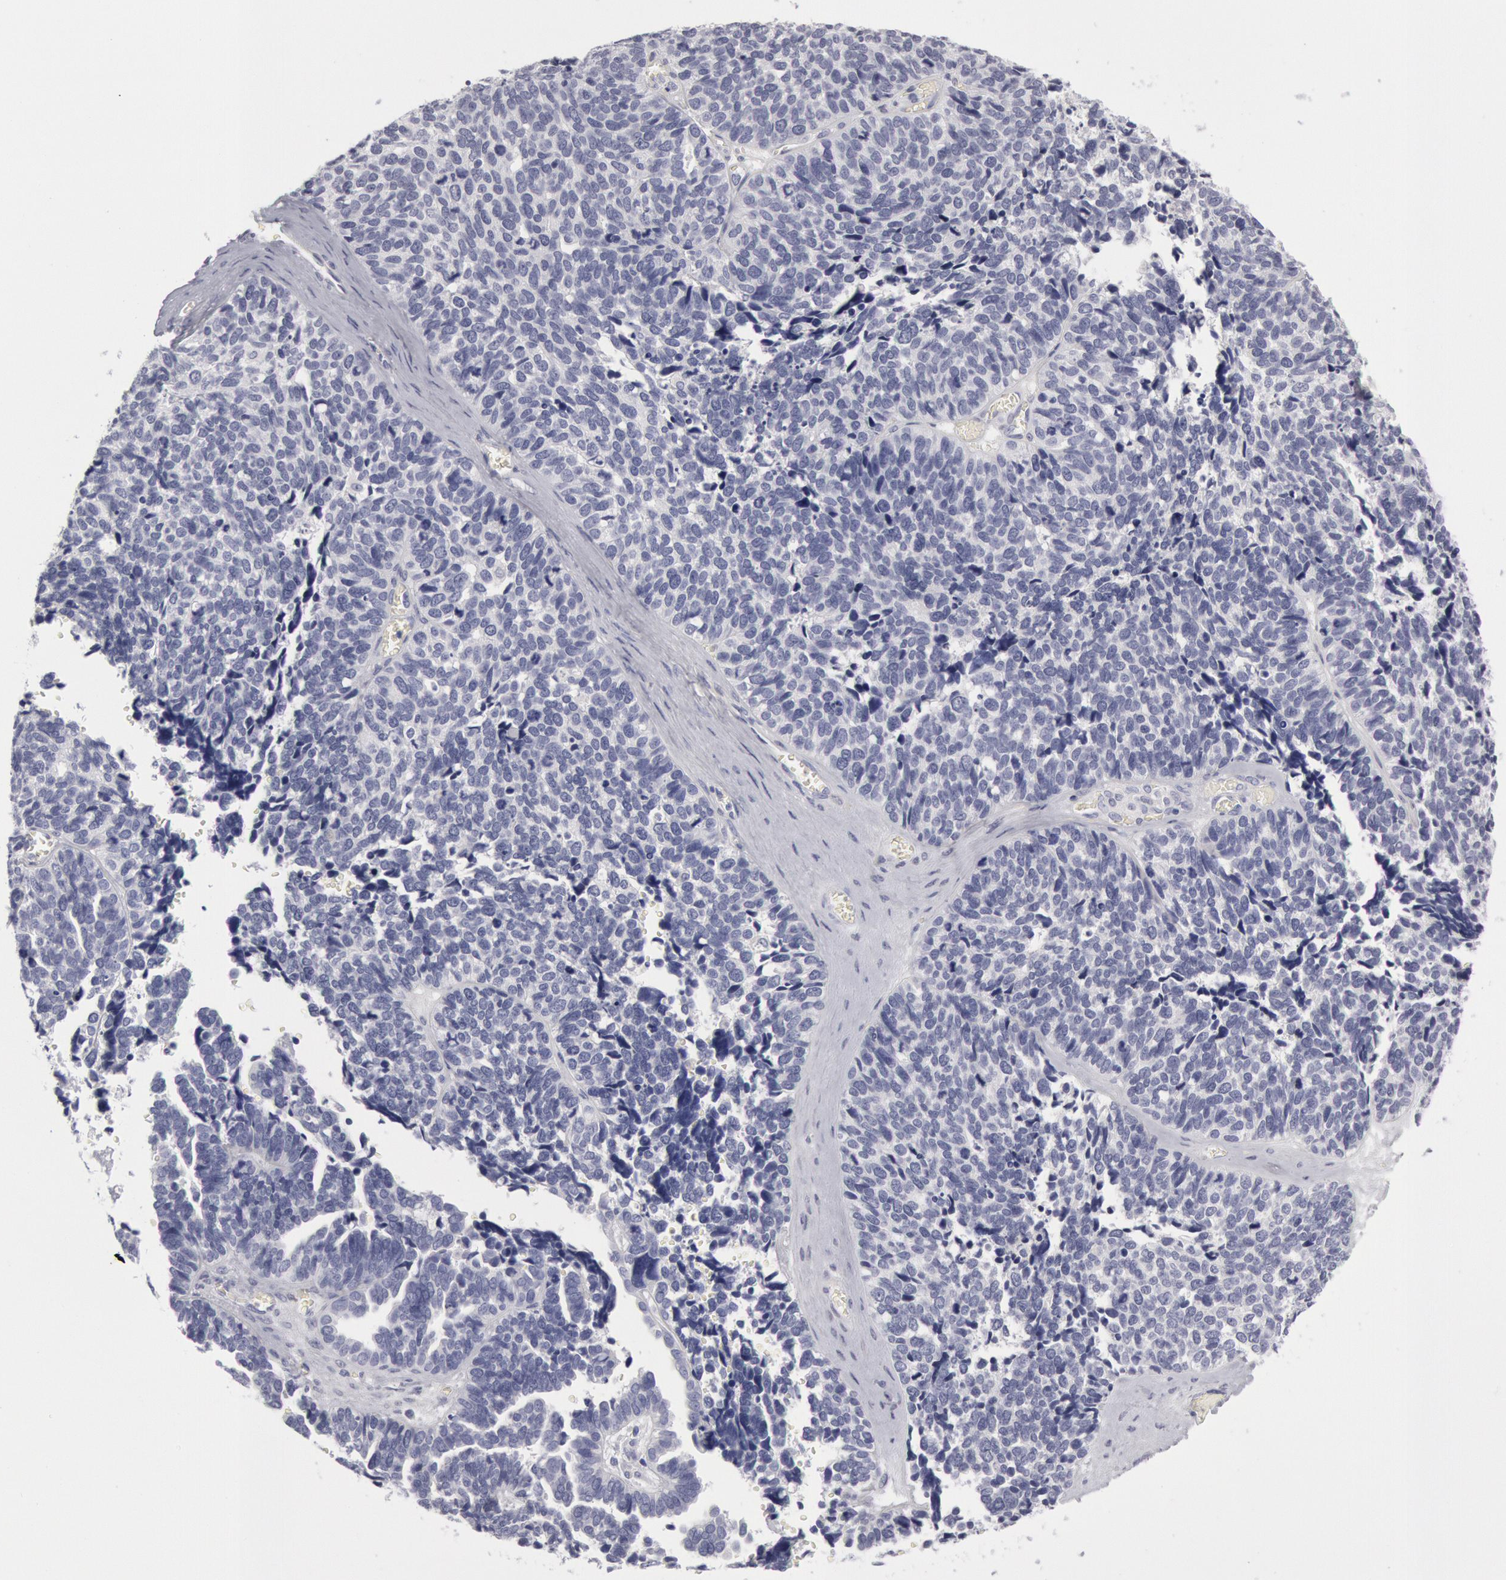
{"staining": {"intensity": "negative", "quantity": "none", "location": "none"}, "tissue": "ovarian cancer", "cell_type": "Tumor cells", "image_type": "cancer", "snomed": [{"axis": "morphology", "description": "Cystadenocarcinoma, serous, NOS"}, {"axis": "topography", "description": "Ovary"}], "caption": "Photomicrograph shows no significant protein staining in tumor cells of serous cystadenocarcinoma (ovarian). Brightfield microscopy of immunohistochemistry stained with DAB (brown) and hematoxylin (blue), captured at high magnification.", "gene": "FHL1", "patient": {"sex": "female", "age": 77}}